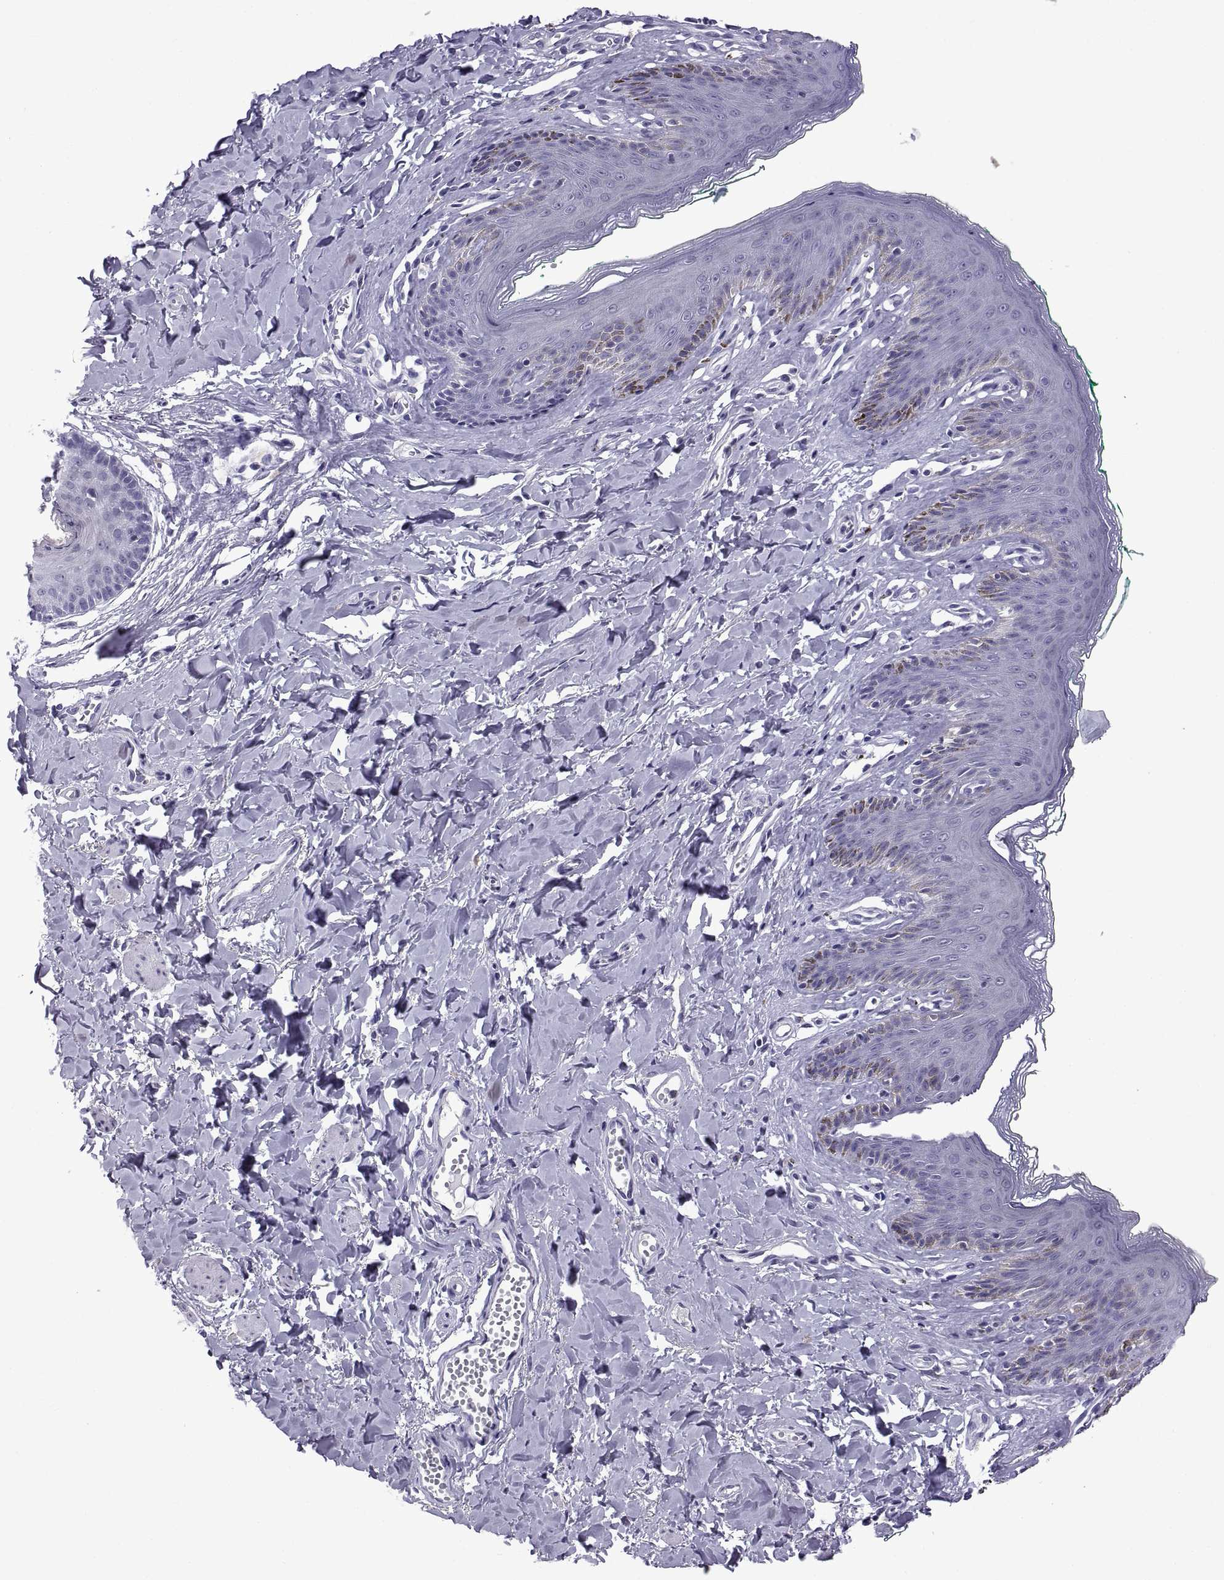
{"staining": {"intensity": "negative", "quantity": "none", "location": "none"}, "tissue": "skin", "cell_type": "Epidermal cells", "image_type": "normal", "snomed": [{"axis": "morphology", "description": "Normal tissue, NOS"}, {"axis": "topography", "description": "Vulva"}], "caption": "IHC micrograph of benign skin: human skin stained with DAB shows no significant protein positivity in epidermal cells.", "gene": "C3orf22", "patient": {"sex": "female", "age": 66}}